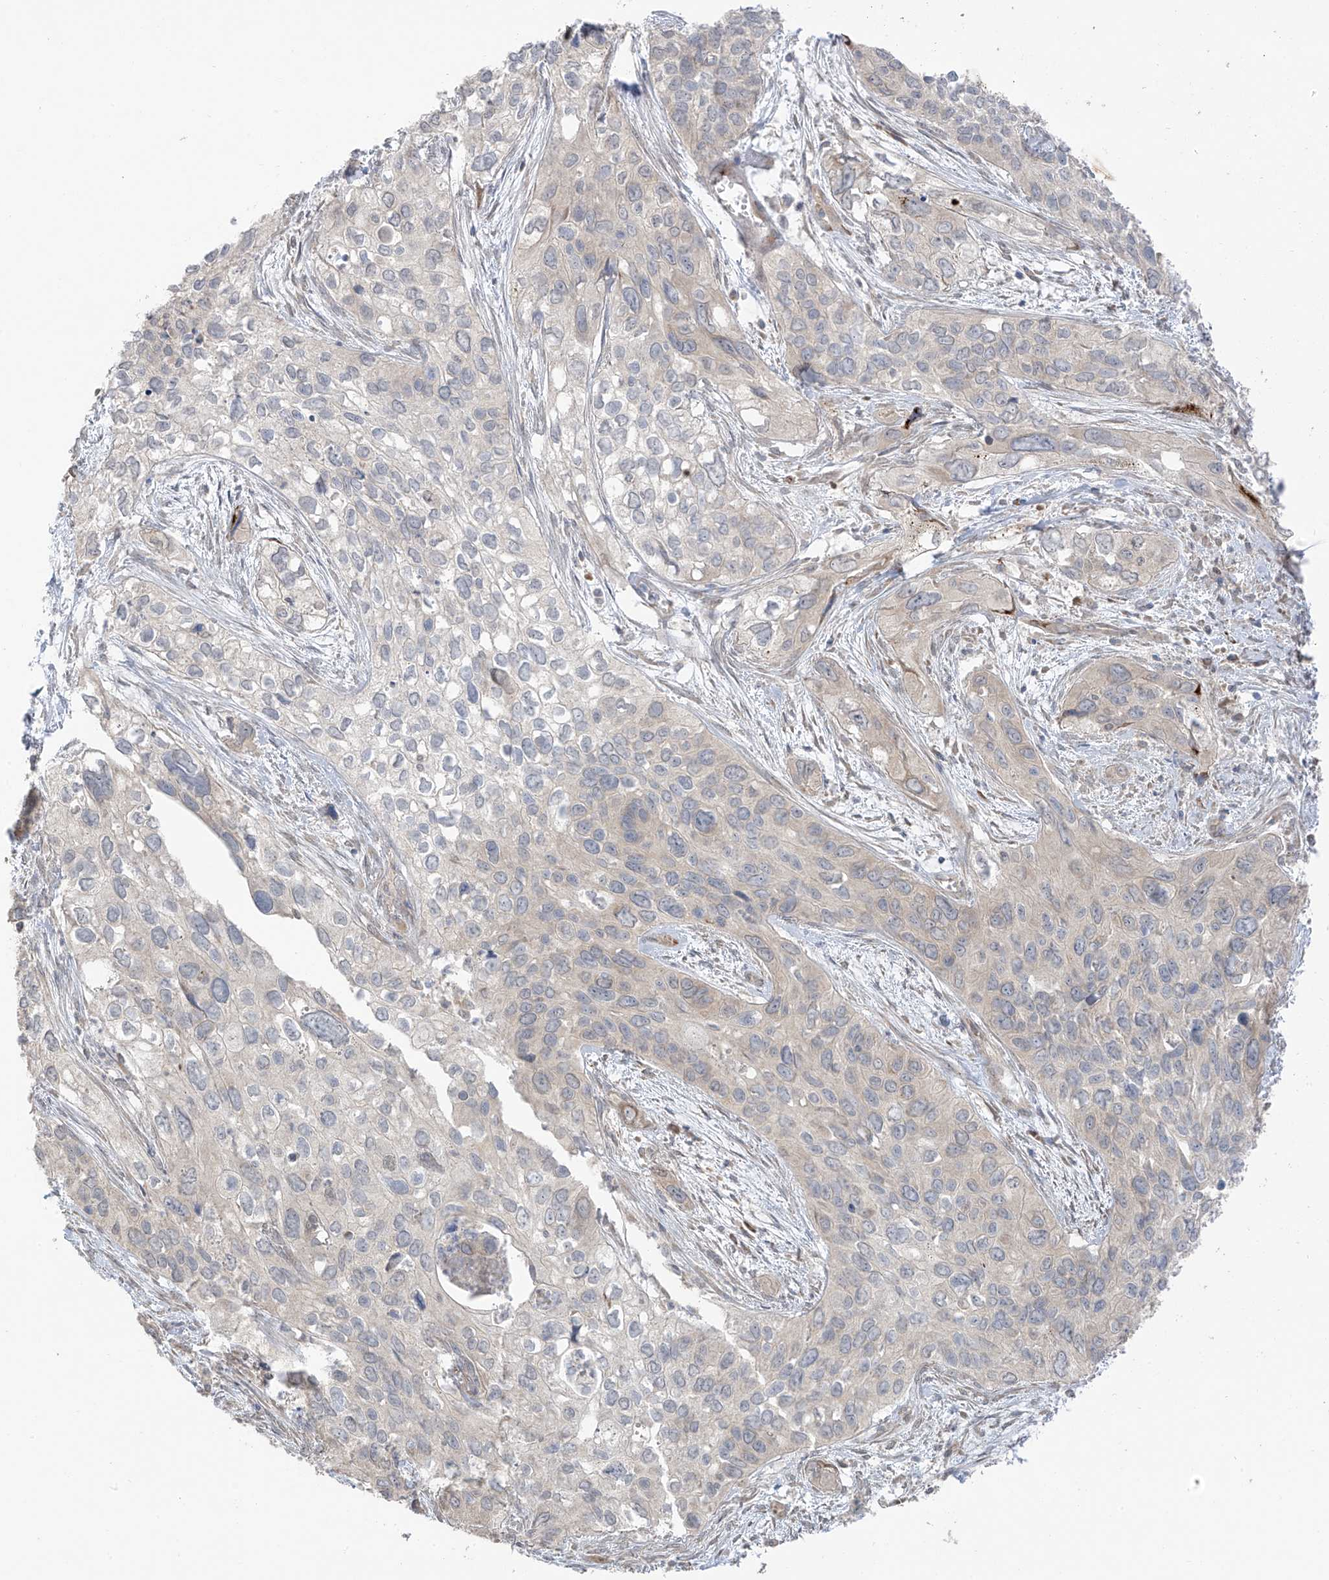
{"staining": {"intensity": "negative", "quantity": "none", "location": "none"}, "tissue": "cervical cancer", "cell_type": "Tumor cells", "image_type": "cancer", "snomed": [{"axis": "morphology", "description": "Squamous cell carcinoma, NOS"}, {"axis": "topography", "description": "Cervix"}], "caption": "Immunohistochemistry image of cervical squamous cell carcinoma stained for a protein (brown), which exhibits no expression in tumor cells.", "gene": "NALCN", "patient": {"sex": "female", "age": 55}}